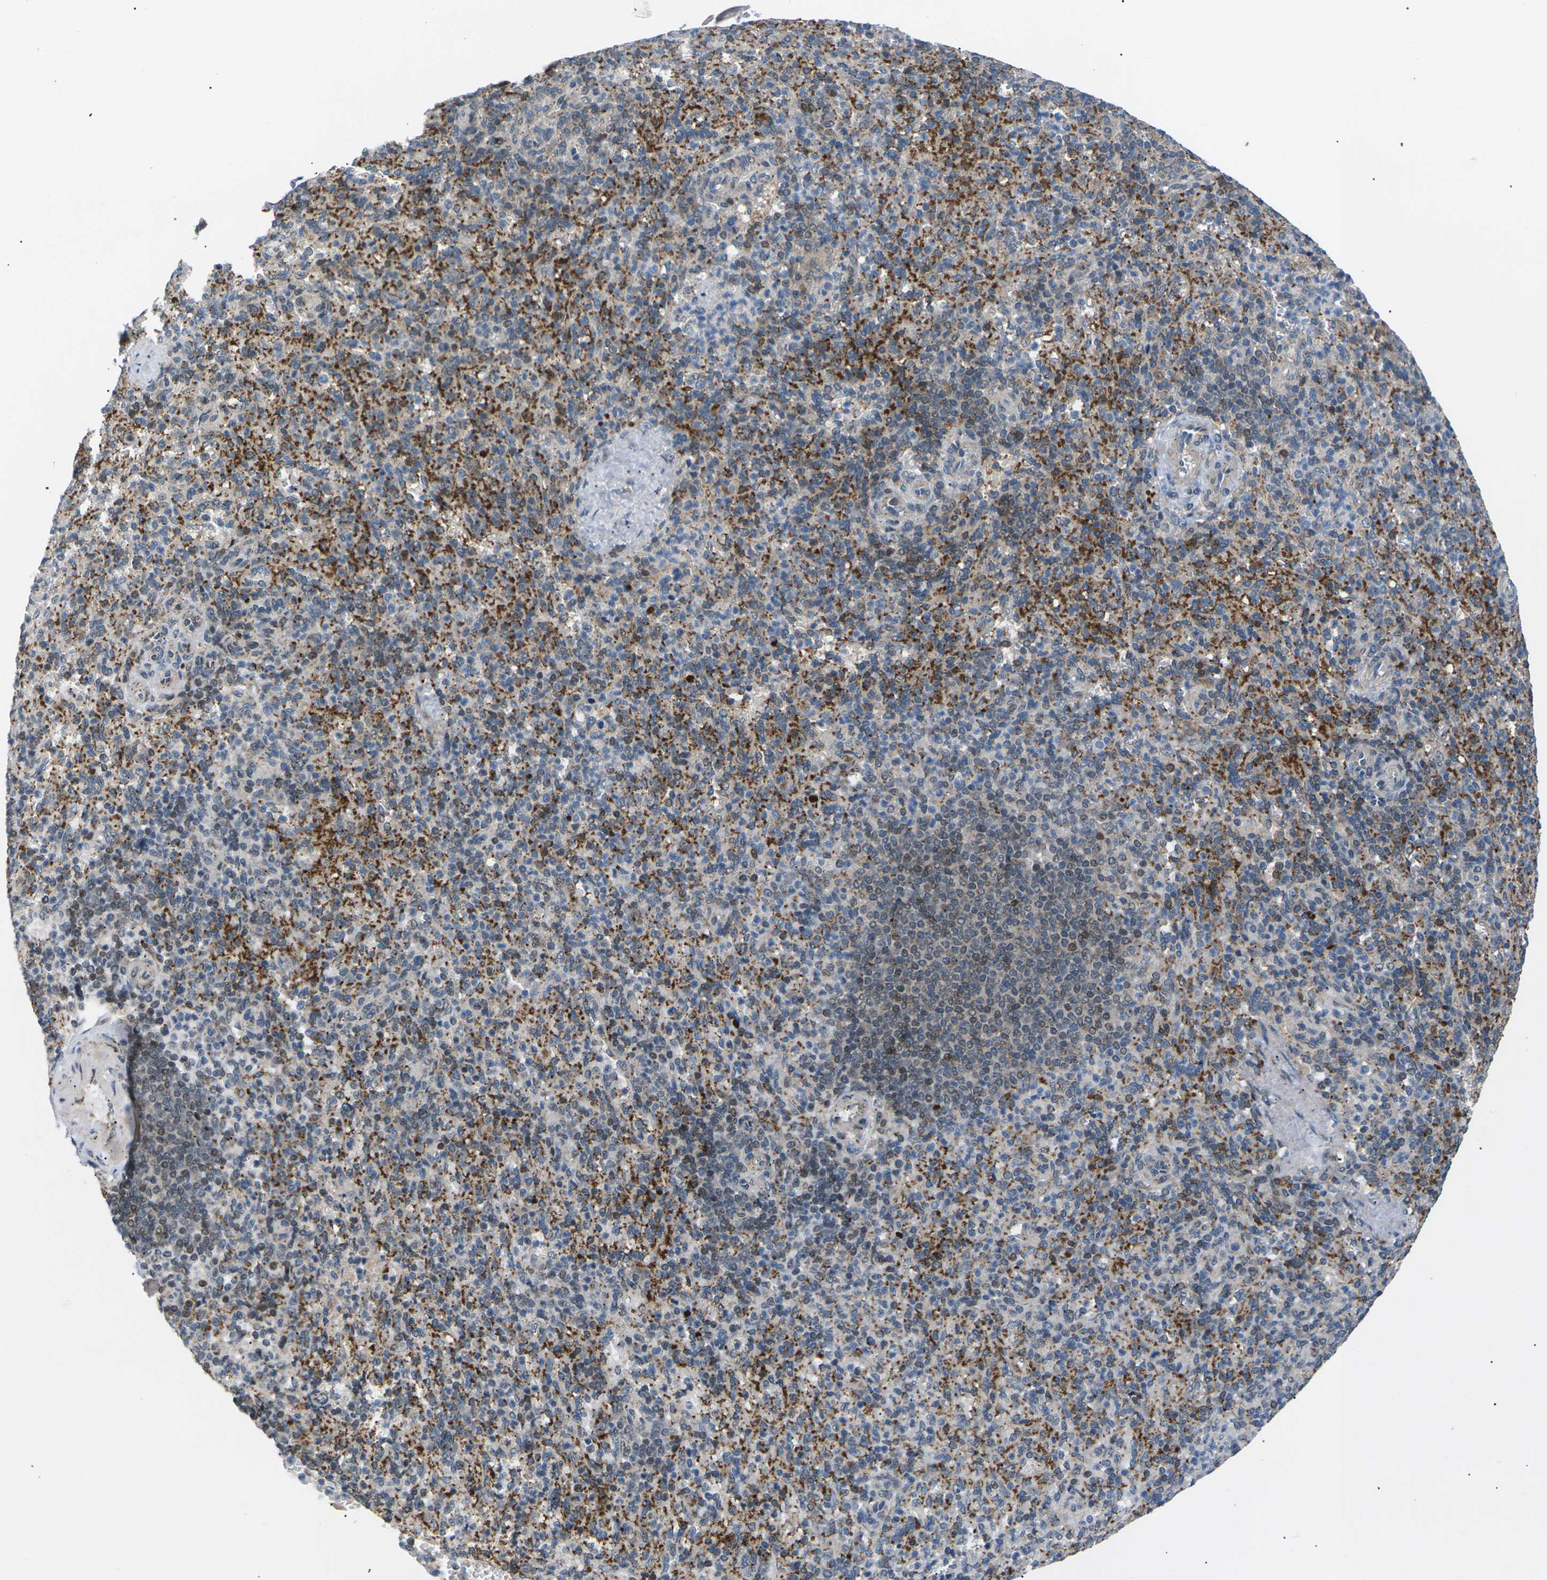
{"staining": {"intensity": "moderate", "quantity": "25%-75%", "location": "cytoplasmic/membranous"}, "tissue": "spleen", "cell_type": "Cells in red pulp", "image_type": "normal", "snomed": [{"axis": "morphology", "description": "Normal tissue, NOS"}, {"axis": "topography", "description": "Spleen"}], "caption": "Immunohistochemistry (DAB (3,3'-diaminobenzidine)) staining of unremarkable spleen shows moderate cytoplasmic/membranous protein positivity in about 25%-75% of cells in red pulp. The staining was performed using DAB (3,3'-diaminobenzidine), with brown indicating positive protein expression. Nuclei are stained blue with hematoxylin.", "gene": "RPS6KA3", "patient": {"sex": "female", "age": 74}}